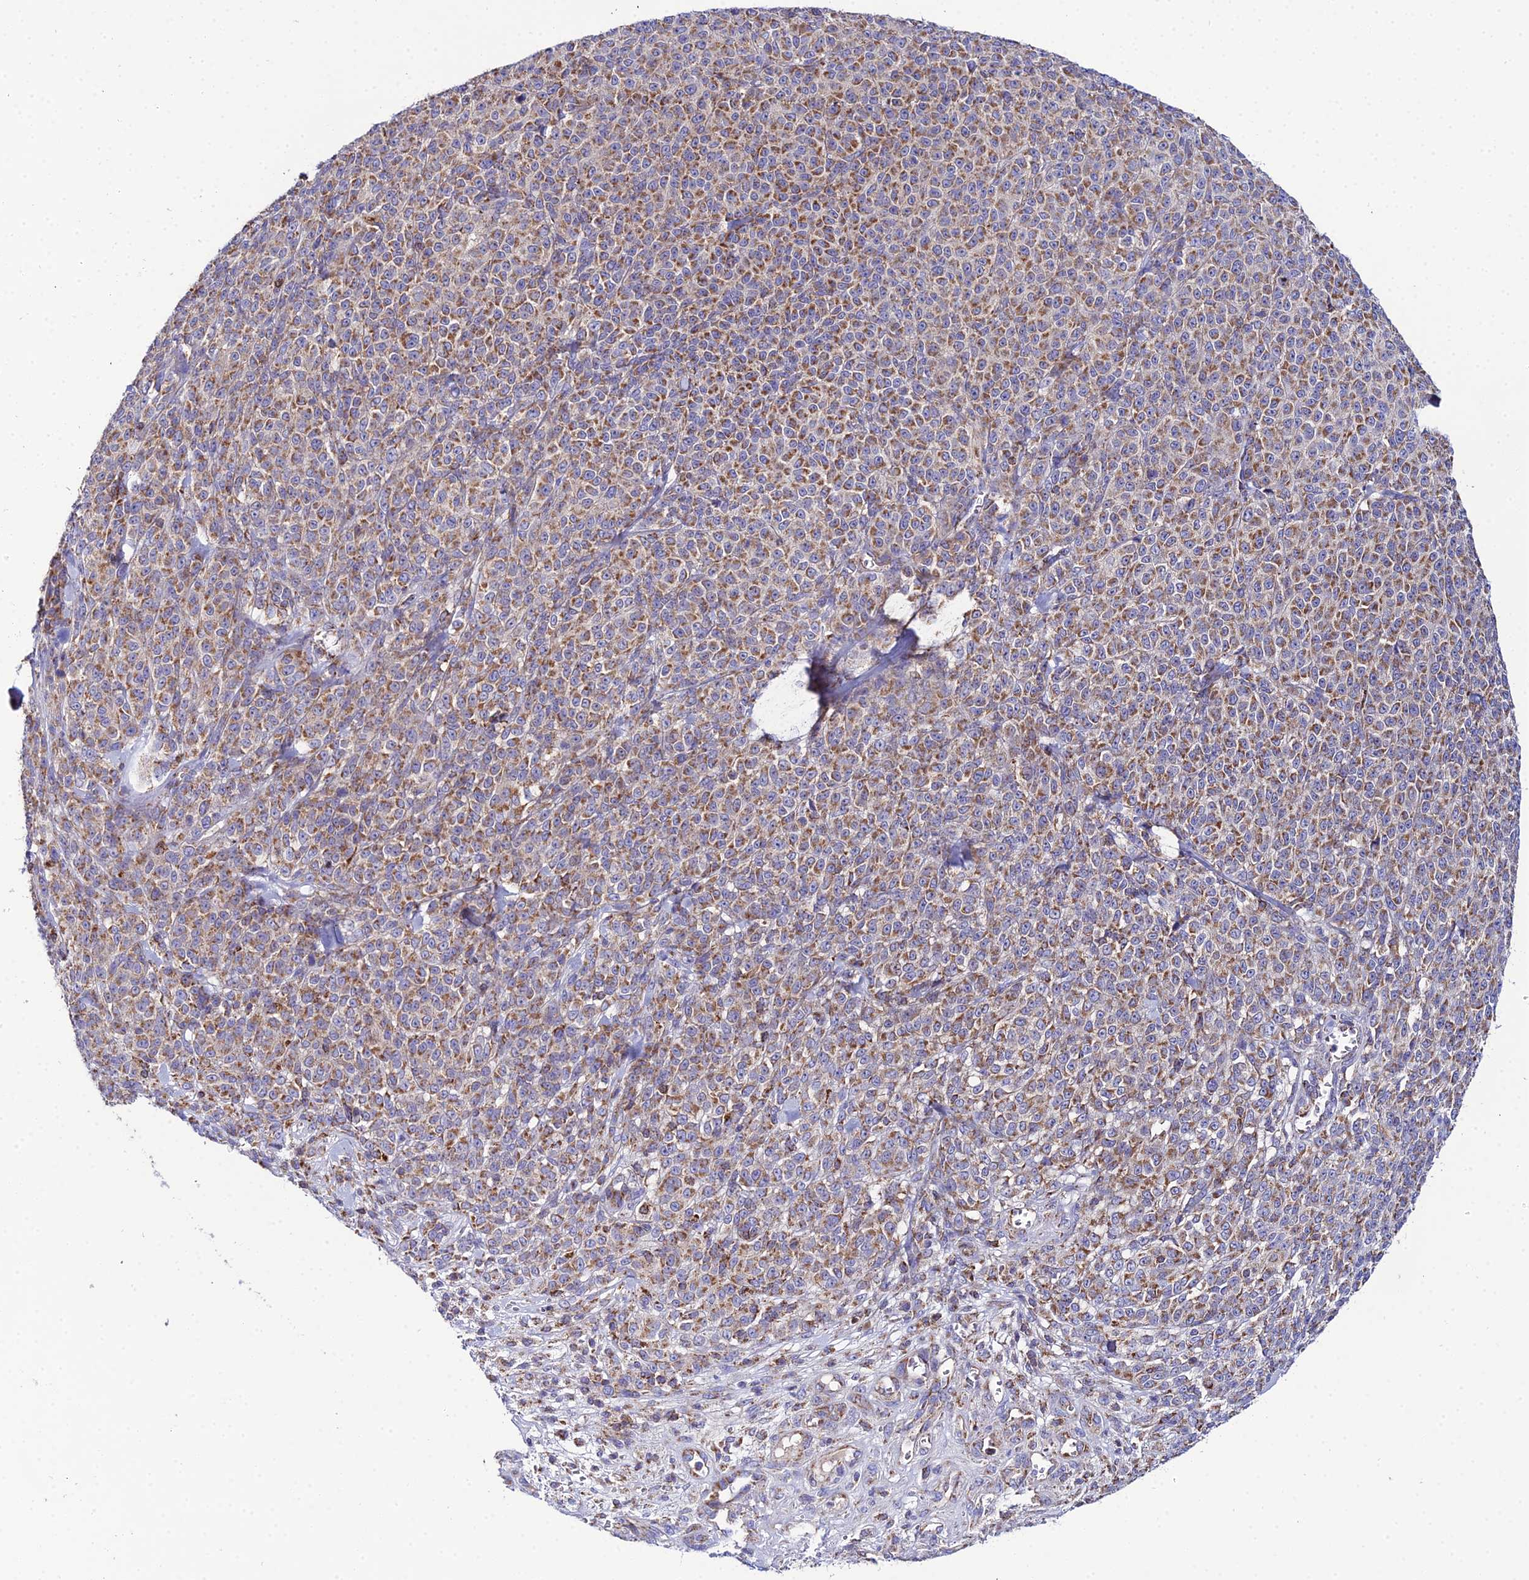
{"staining": {"intensity": "moderate", "quantity": ">75%", "location": "cytoplasmic/membranous"}, "tissue": "melanoma", "cell_type": "Tumor cells", "image_type": "cancer", "snomed": [{"axis": "morphology", "description": "Normal tissue, NOS"}, {"axis": "morphology", "description": "Malignant melanoma, NOS"}, {"axis": "topography", "description": "Skin"}], "caption": "Melanoma stained for a protein (brown) reveals moderate cytoplasmic/membranous positive staining in approximately >75% of tumor cells.", "gene": "NIPSNAP3A", "patient": {"sex": "female", "age": 34}}